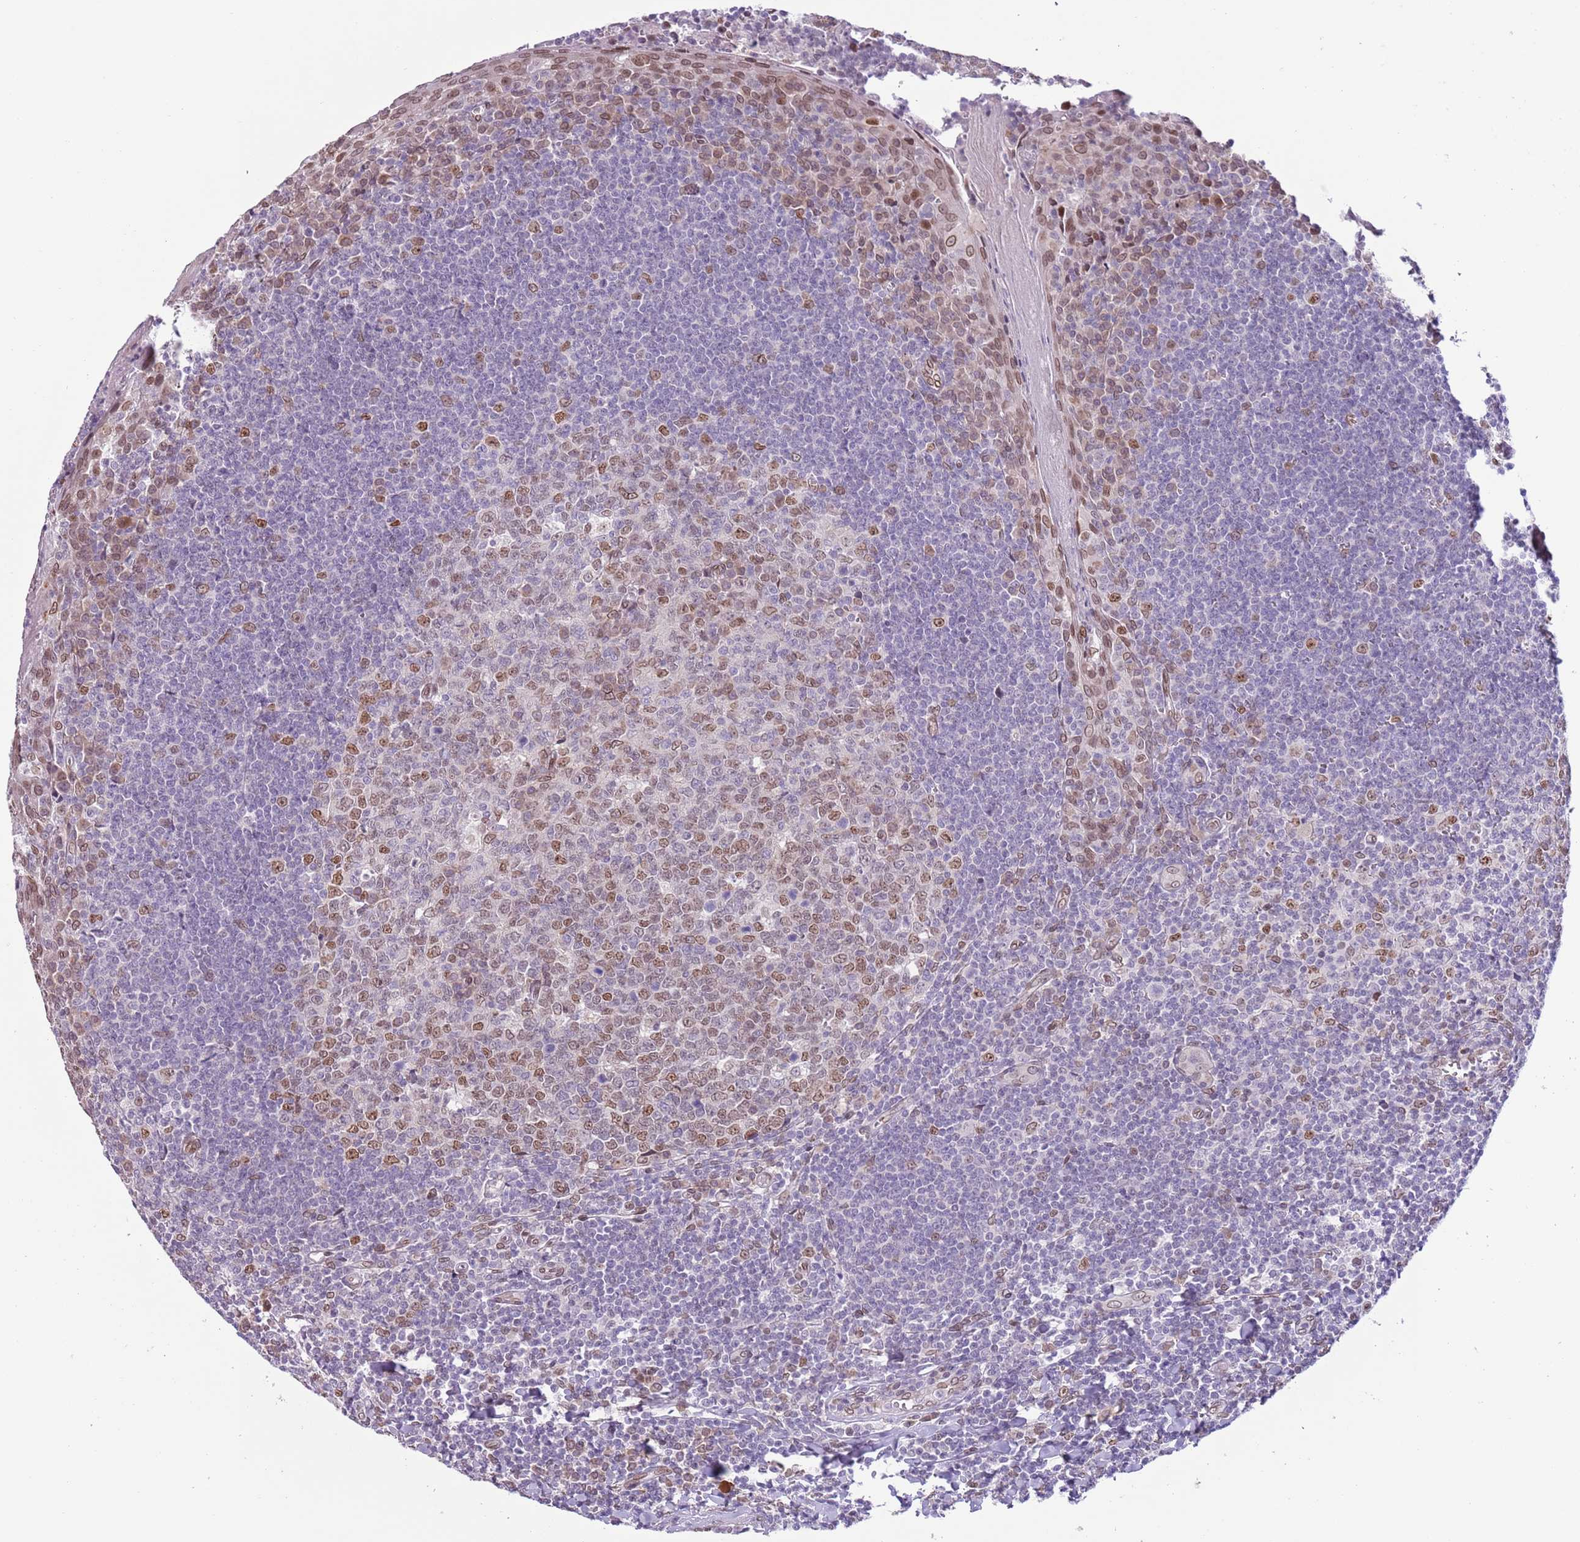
{"staining": {"intensity": "moderate", "quantity": "25%-75%", "location": "cytoplasmic/membranous,nuclear"}, "tissue": "tonsil", "cell_type": "Germinal center cells", "image_type": "normal", "snomed": [{"axis": "morphology", "description": "Normal tissue, NOS"}, {"axis": "topography", "description": "Tonsil"}], "caption": "Moderate cytoplasmic/membranous,nuclear protein staining is appreciated in approximately 25%-75% of germinal center cells in tonsil. (IHC, brightfield microscopy, high magnification).", "gene": "ZGLP1", "patient": {"sex": "male", "age": 27}}